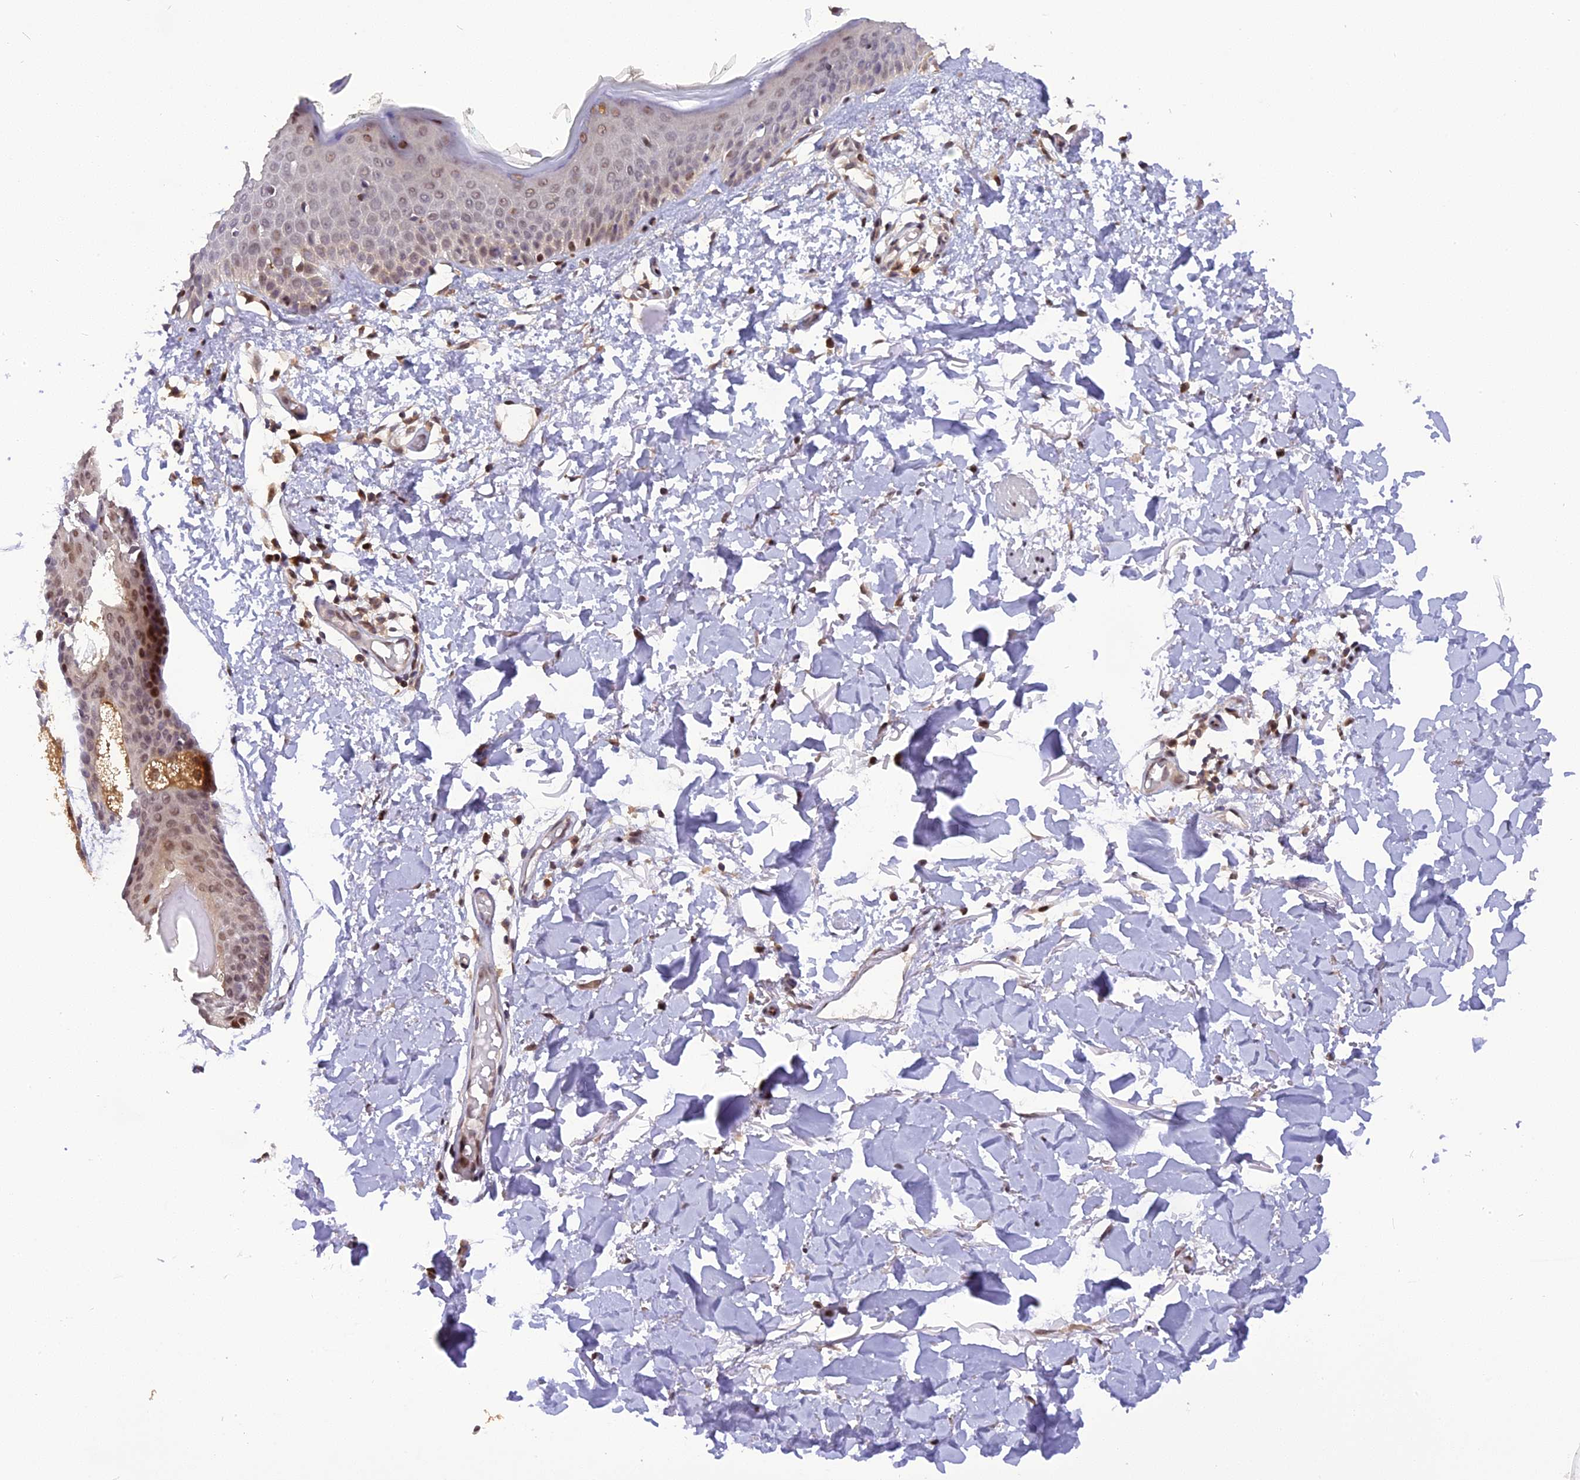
{"staining": {"intensity": "moderate", "quantity": ">75%", "location": "nuclear"}, "tissue": "skin", "cell_type": "Fibroblasts", "image_type": "normal", "snomed": [{"axis": "morphology", "description": "Normal tissue, NOS"}, {"axis": "topography", "description": "Skin"}], "caption": "A brown stain highlights moderate nuclear positivity of a protein in fibroblasts of normal skin.", "gene": "RABGGTA", "patient": {"sex": "male", "age": 62}}